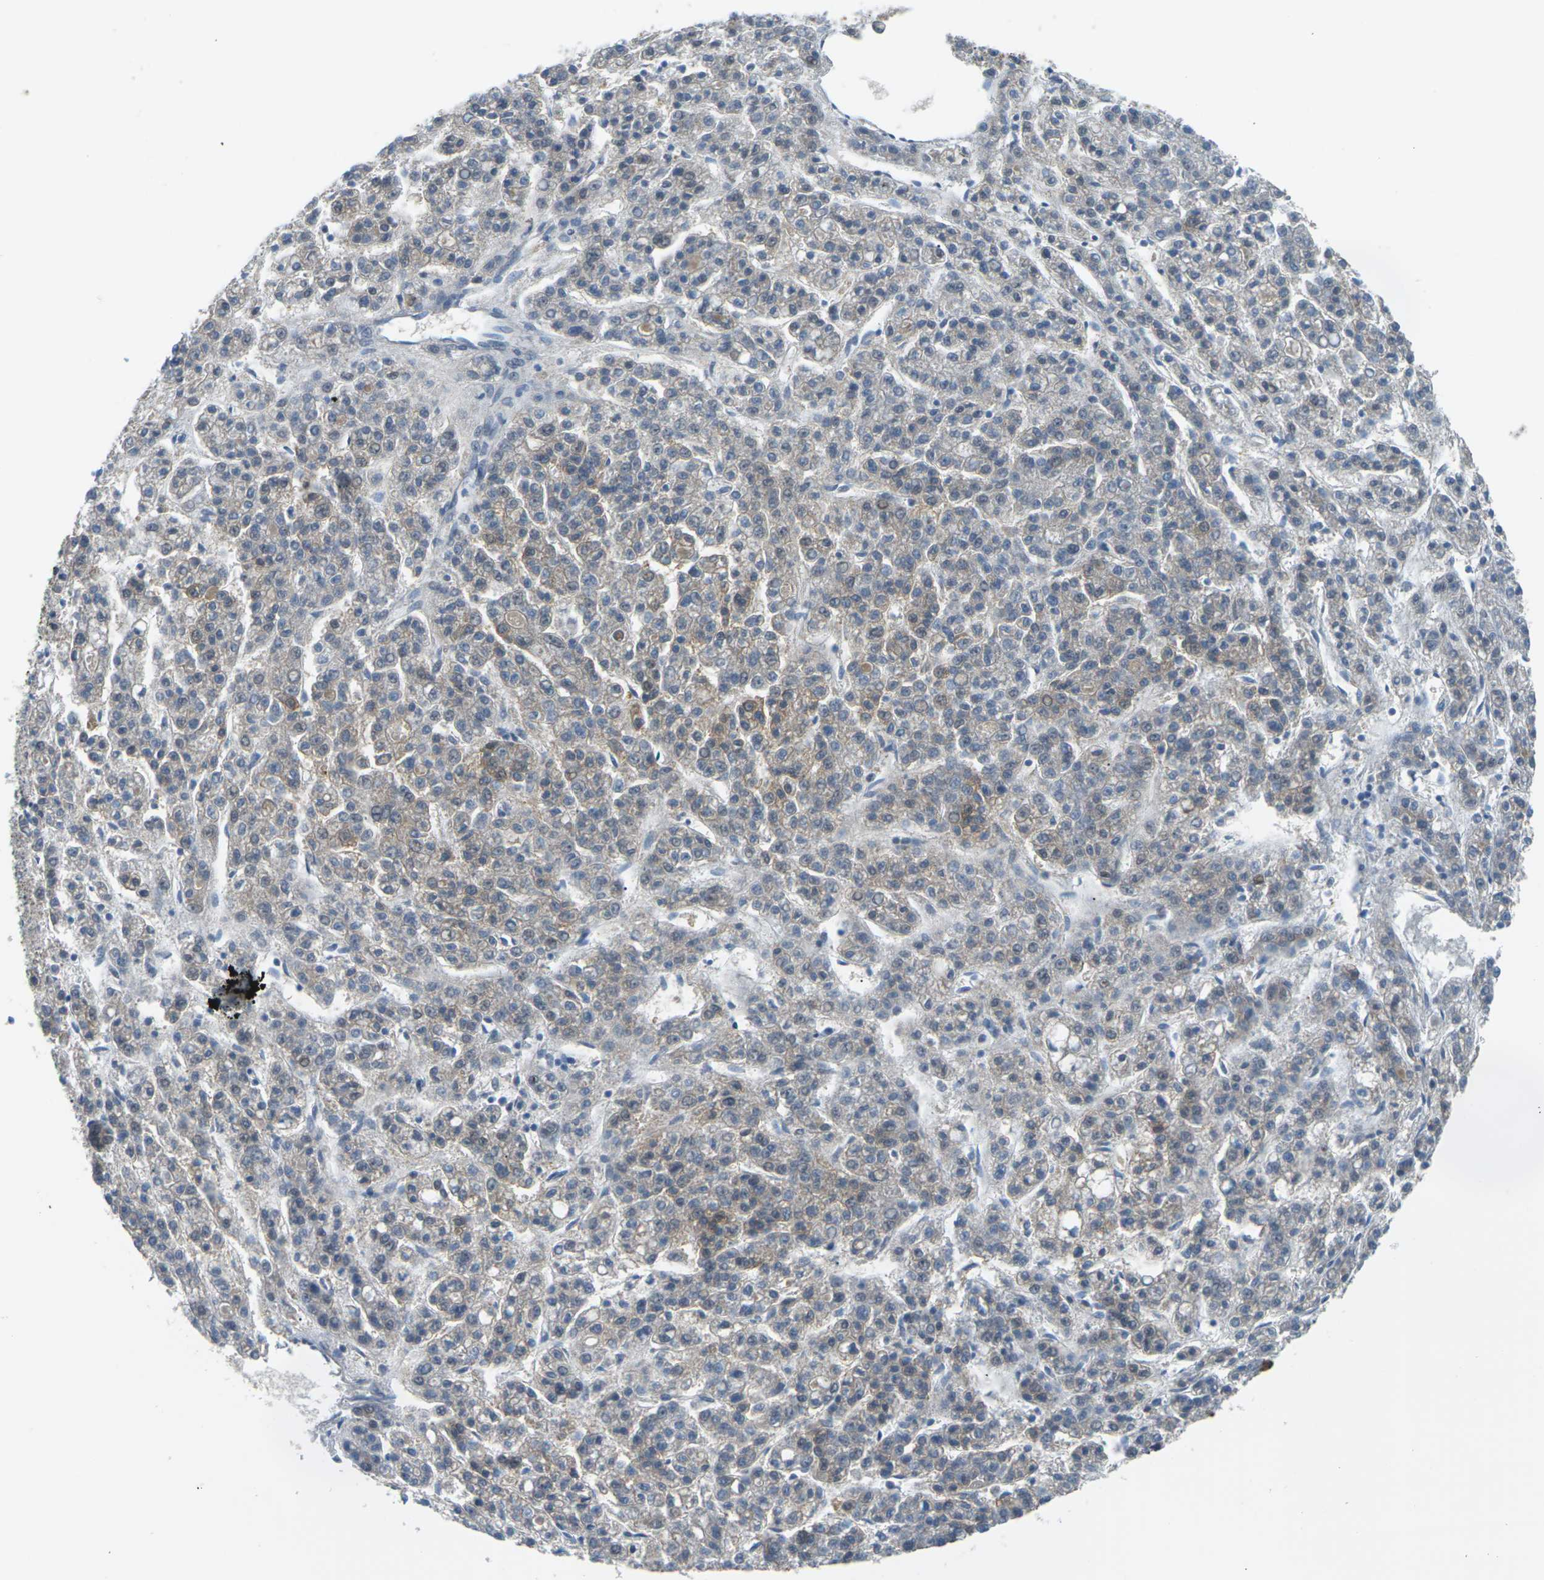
{"staining": {"intensity": "weak", "quantity": "25%-75%", "location": "cytoplasmic/membranous"}, "tissue": "liver cancer", "cell_type": "Tumor cells", "image_type": "cancer", "snomed": [{"axis": "morphology", "description": "Carcinoma, Hepatocellular, NOS"}, {"axis": "topography", "description": "Liver"}], "caption": "Liver hepatocellular carcinoma was stained to show a protein in brown. There is low levels of weak cytoplasmic/membranous expression in about 25%-75% of tumor cells. (DAB = brown stain, brightfield microscopy at high magnification).", "gene": "SLC13A3", "patient": {"sex": "male", "age": 70}}